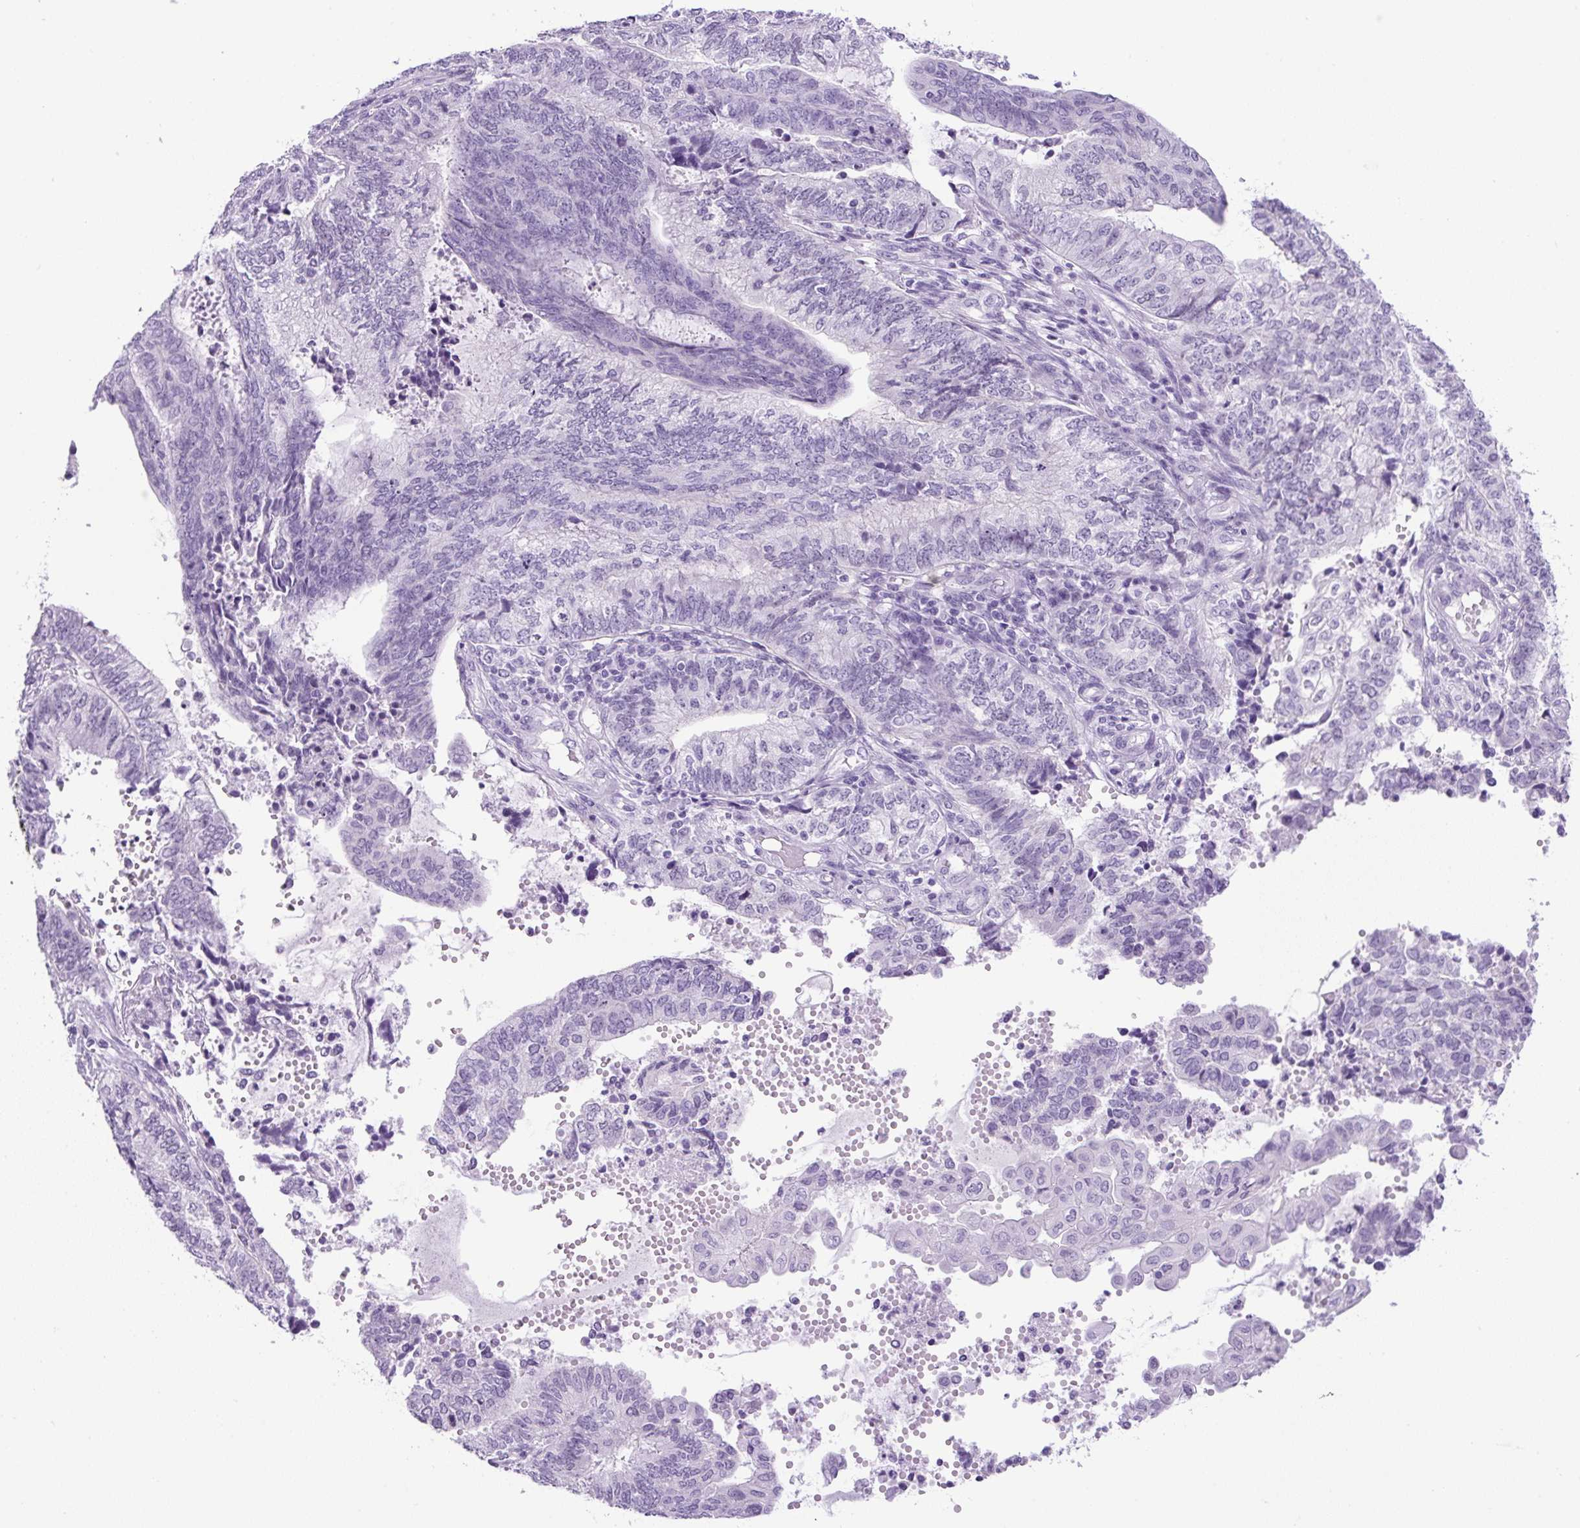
{"staining": {"intensity": "negative", "quantity": "none", "location": "none"}, "tissue": "endometrial cancer", "cell_type": "Tumor cells", "image_type": "cancer", "snomed": [{"axis": "morphology", "description": "Adenocarcinoma, NOS"}, {"axis": "topography", "description": "Uterus"}, {"axis": "topography", "description": "Endometrium"}], "caption": "Tumor cells show no significant expression in endometrial cancer. Nuclei are stained in blue.", "gene": "ADAMTS19", "patient": {"sex": "female", "age": 70}}